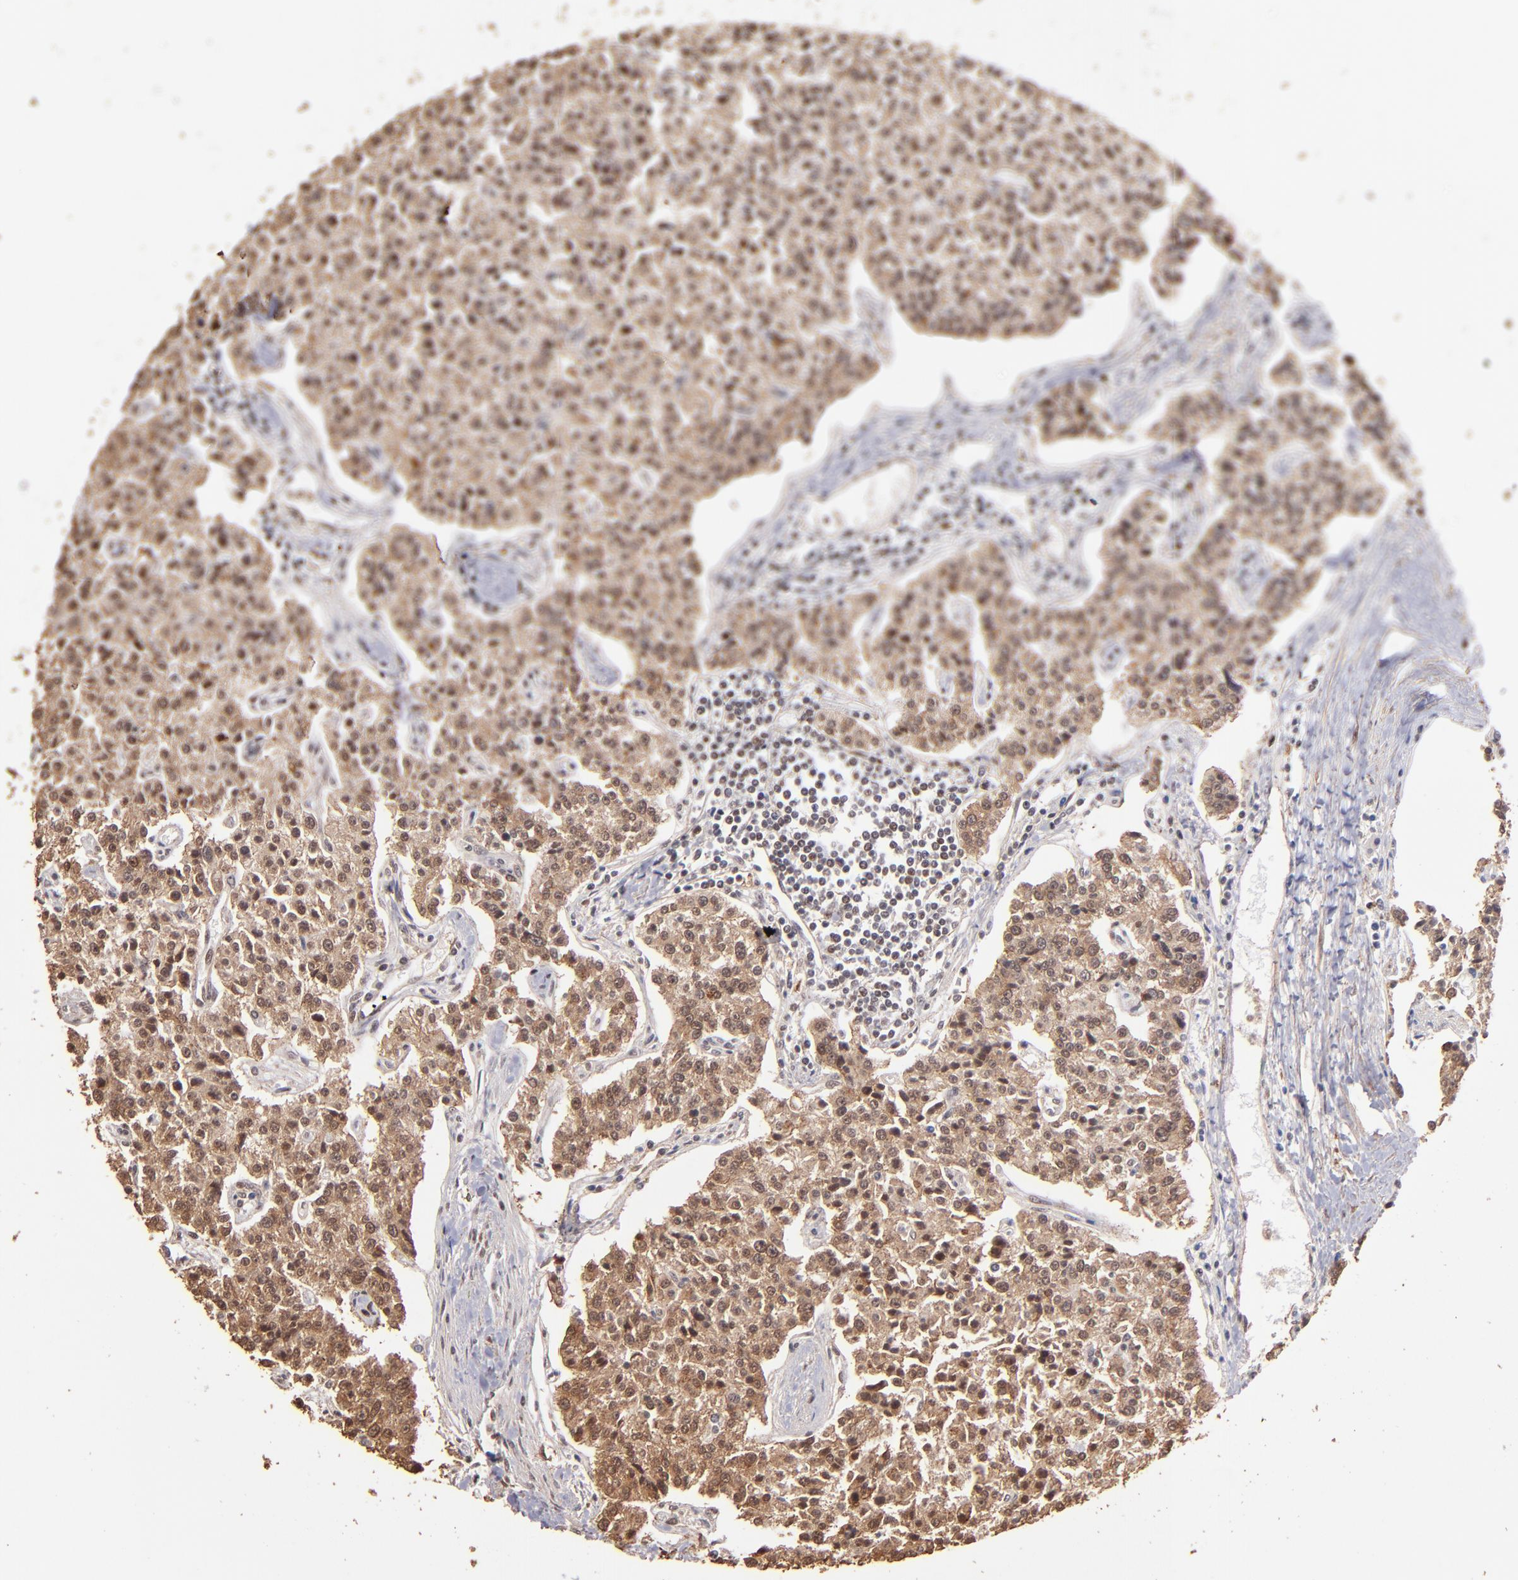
{"staining": {"intensity": "moderate", "quantity": ">75%", "location": "cytoplasmic/membranous,nuclear"}, "tissue": "carcinoid", "cell_type": "Tumor cells", "image_type": "cancer", "snomed": [{"axis": "morphology", "description": "Carcinoid, malignant, NOS"}, {"axis": "topography", "description": "Stomach"}], "caption": "Immunohistochemical staining of human carcinoid shows medium levels of moderate cytoplasmic/membranous and nuclear protein staining in about >75% of tumor cells. (Stains: DAB (3,3'-diaminobenzidine) in brown, nuclei in blue, Microscopy: brightfield microscopy at high magnification).", "gene": "TERF2", "patient": {"sex": "female", "age": 76}}